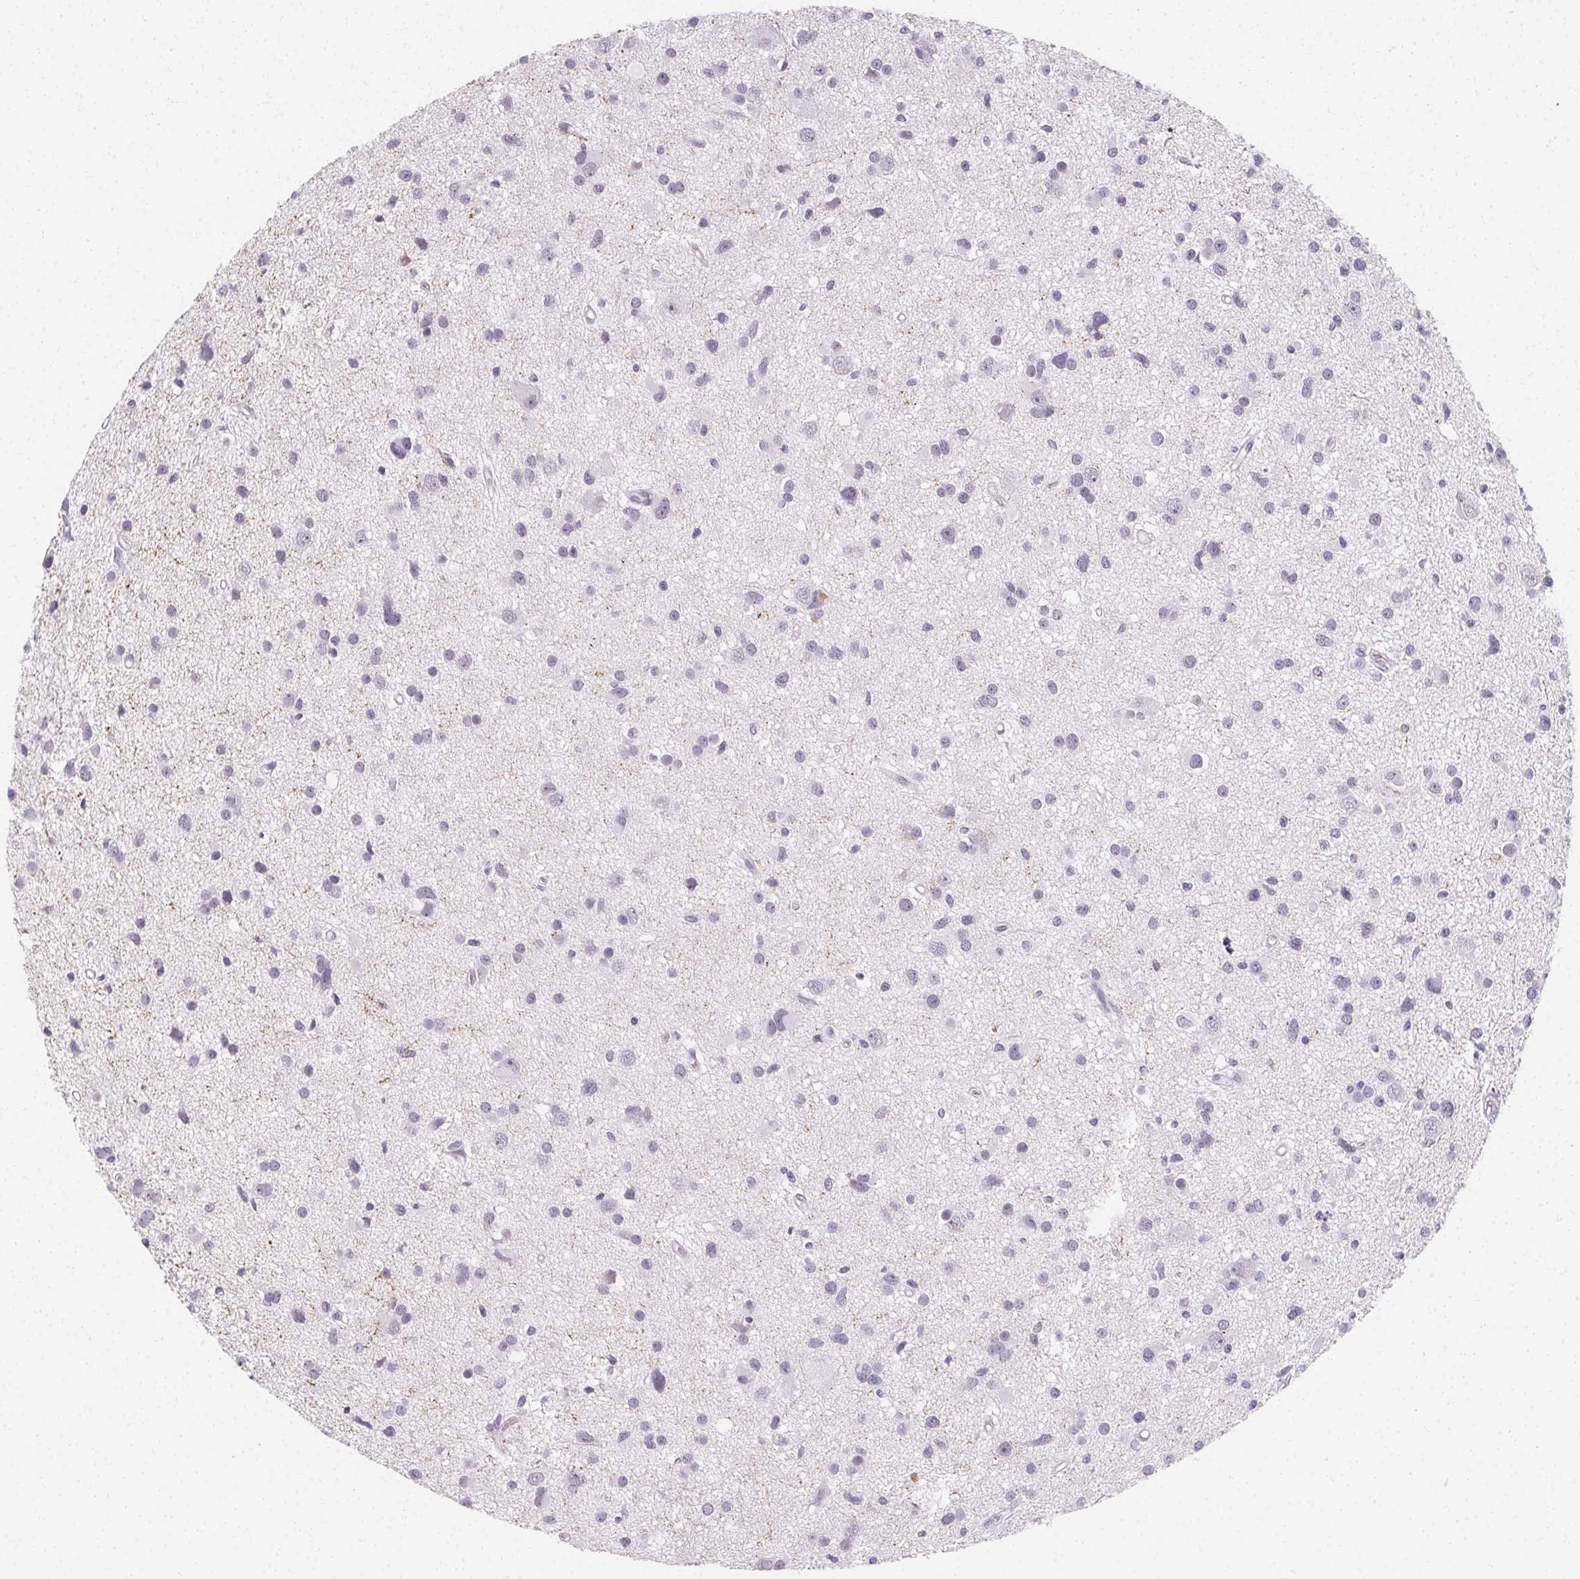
{"staining": {"intensity": "negative", "quantity": "none", "location": "none"}, "tissue": "glioma", "cell_type": "Tumor cells", "image_type": "cancer", "snomed": [{"axis": "morphology", "description": "Glioma, malignant, High grade"}, {"axis": "topography", "description": "Brain"}], "caption": "Tumor cells show no significant expression in glioma.", "gene": "SYNPR", "patient": {"sex": "male", "age": 54}}